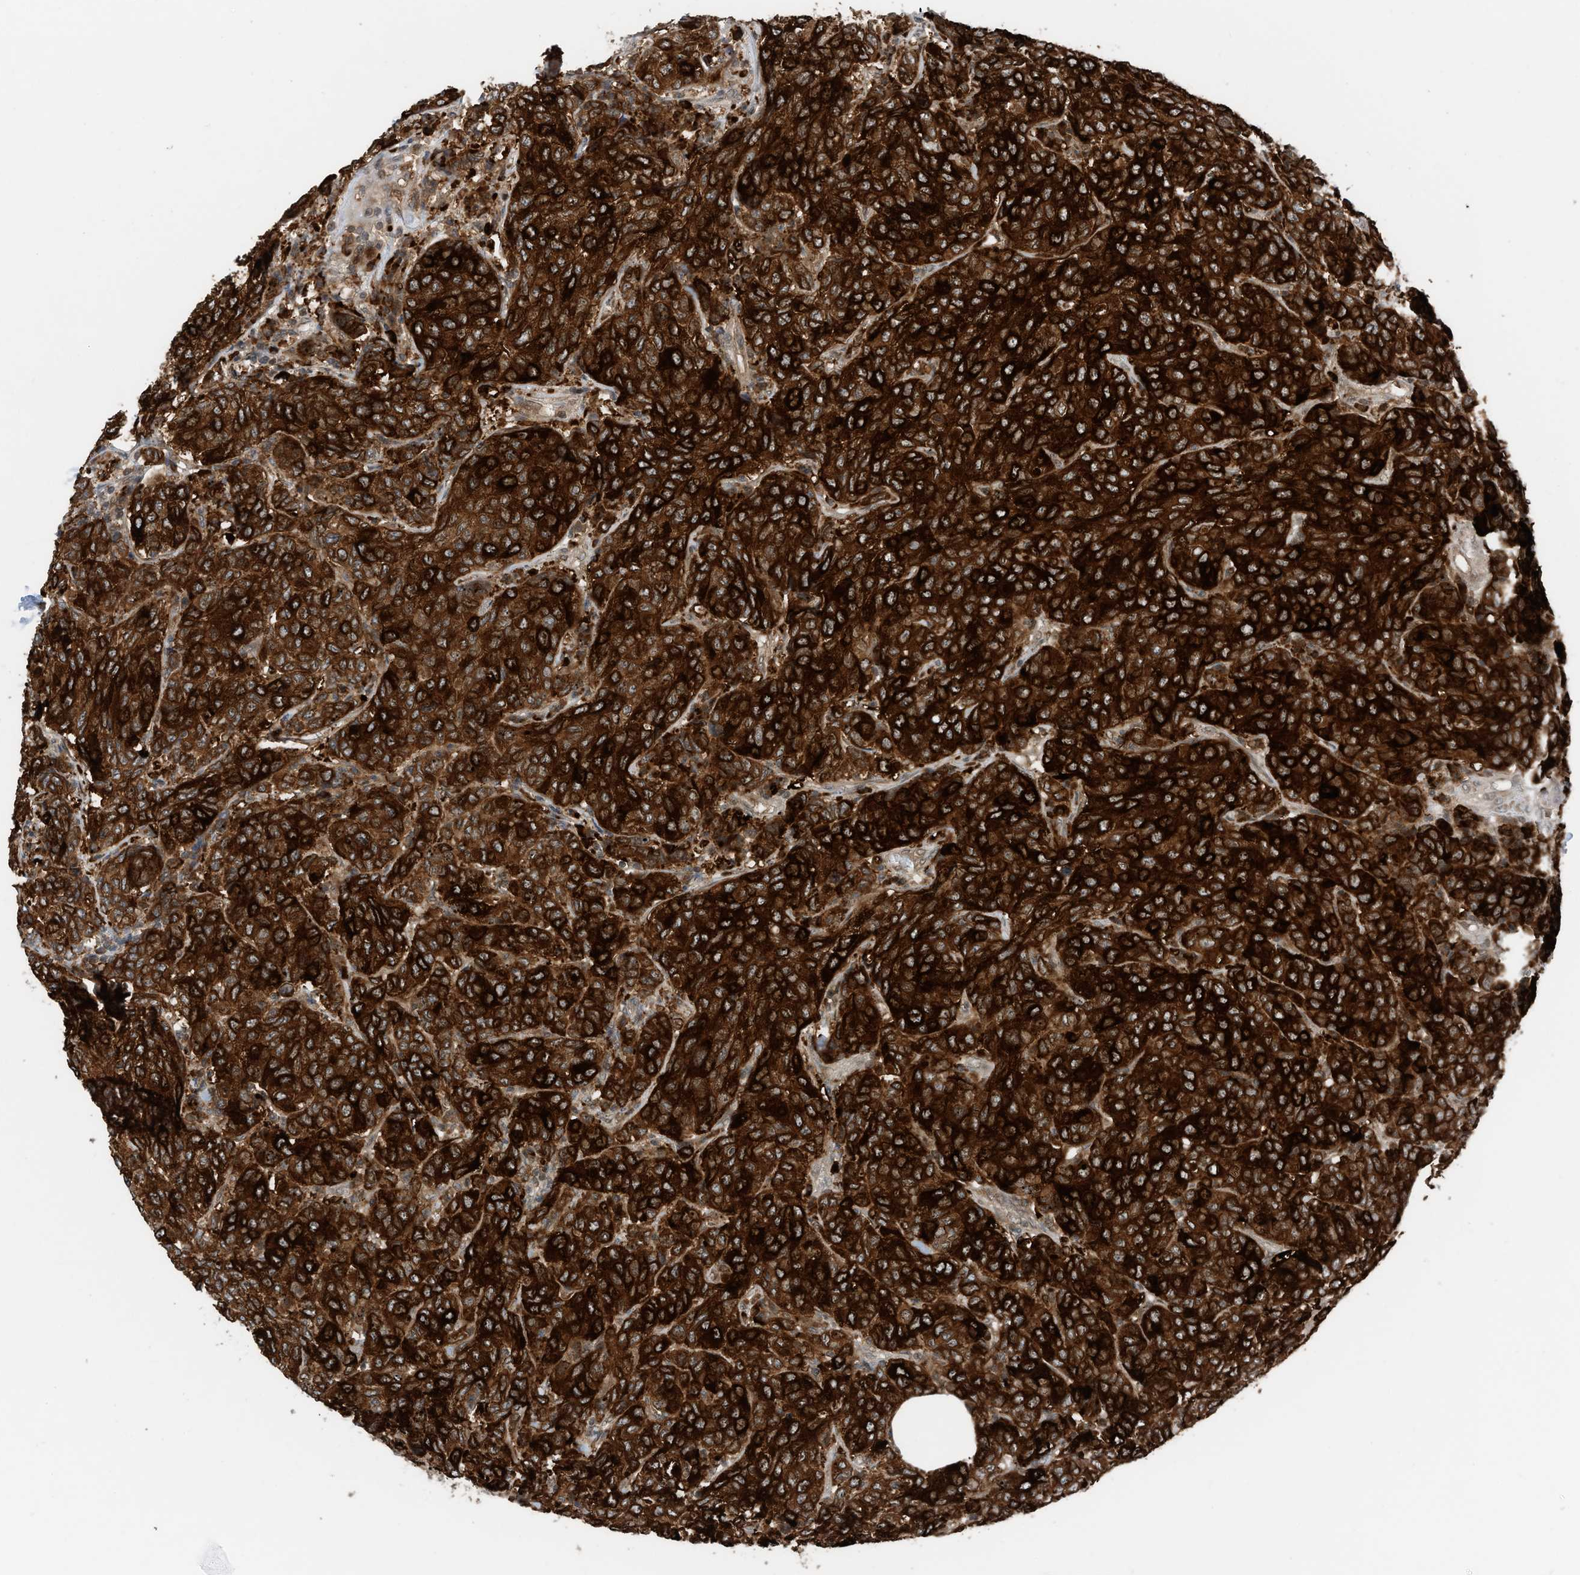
{"staining": {"intensity": "strong", "quantity": ">75%", "location": "cytoplasmic/membranous"}, "tissue": "breast cancer", "cell_type": "Tumor cells", "image_type": "cancer", "snomed": [{"axis": "morphology", "description": "Duct carcinoma"}, {"axis": "topography", "description": "Breast"}], "caption": "Immunohistochemical staining of breast cancer (infiltrating ductal carcinoma) demonstrates high levels of strong cytoplasmic/membranous protein staining in about >75% of tumor cells. The staining was performed using DAB to visualize the protein expression in brown, while the nuclei were stained in blue with hematoxylin (Magnification: 20x).", "gene": "RMND1", "patient": {"sex": "female", "age": 55}}